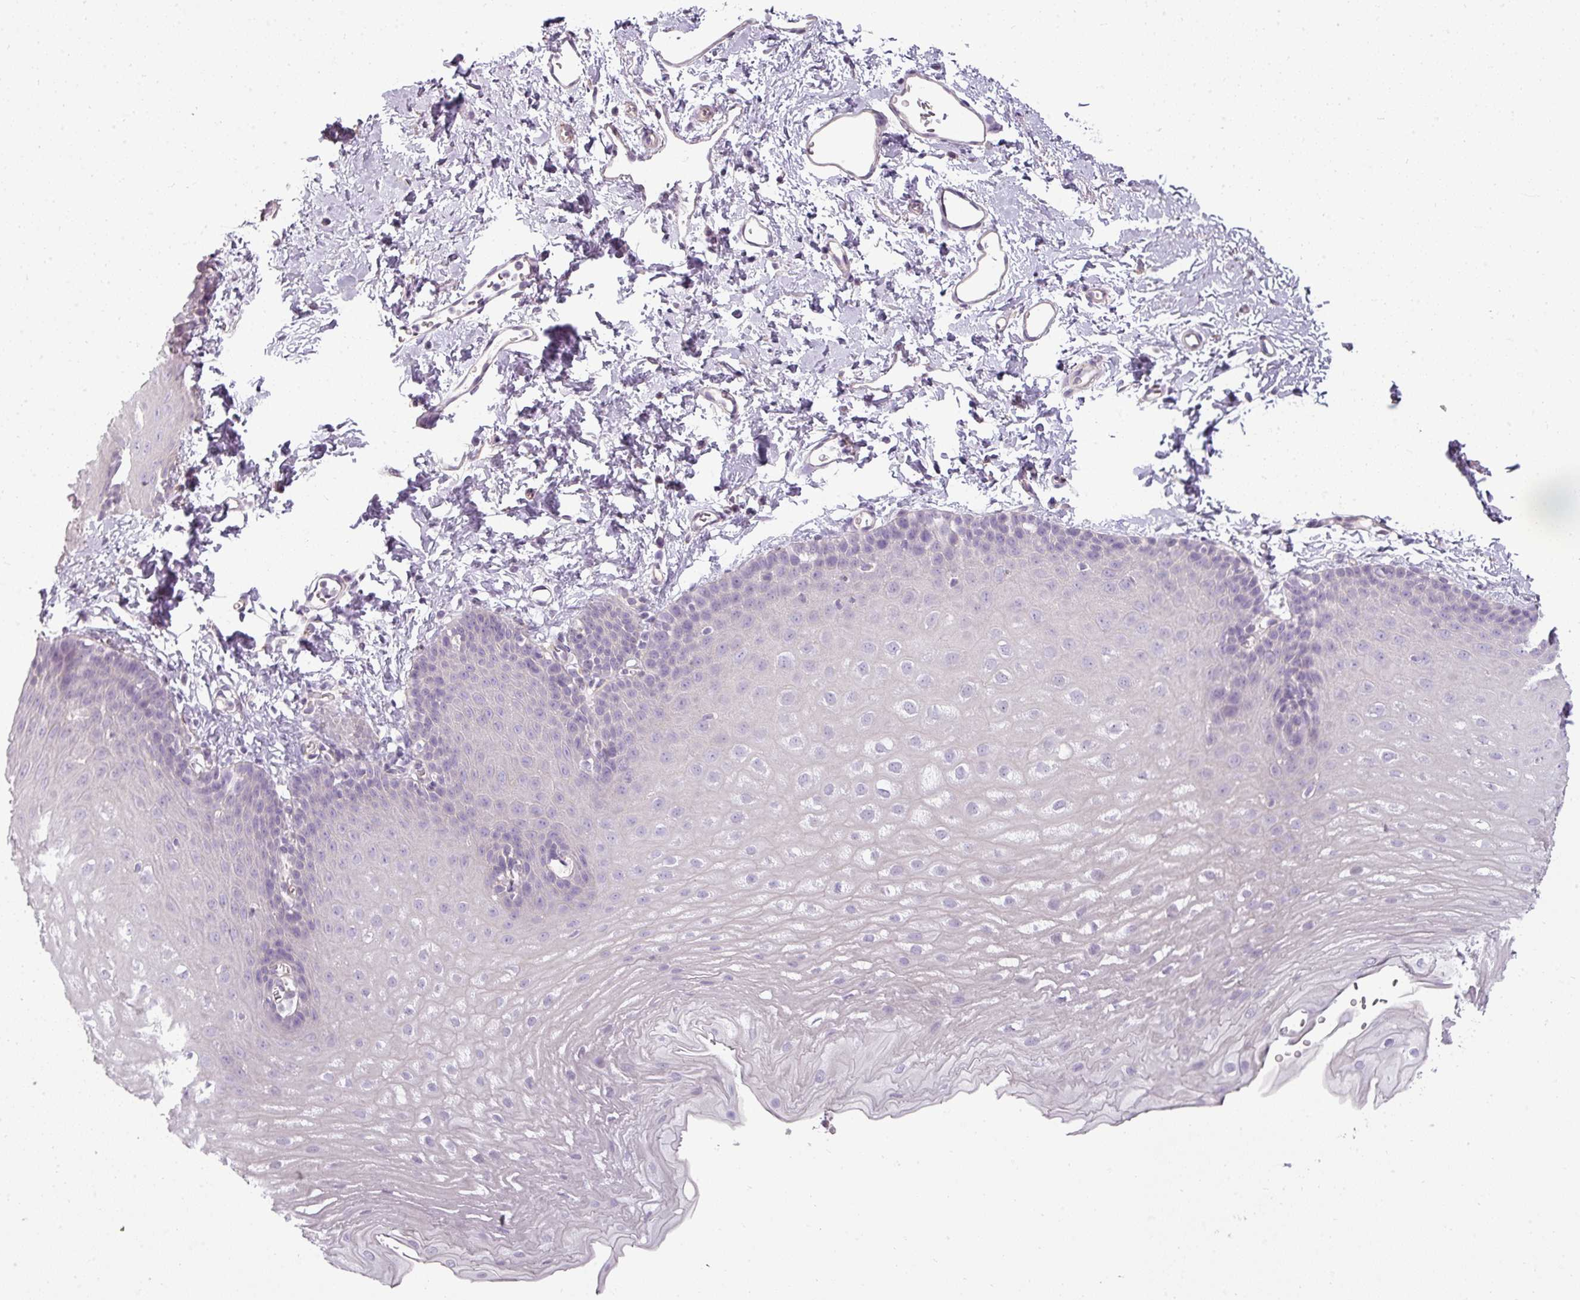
{"staining": {"intensity": "negative", "quantity": "none", "location": "none"}, "tissue": "esophagus", "cell_type": "Squamous epithelial cells", "image_type": "normal", "snomed": [{"axis": "morphology", "description": "Normal tissue, NOS"}, {"axis": "topography", "description": "Esophagus"}], "caption": "Squamous epithelial cells are negative for brown protein staining in unremarkable esophagus. The staining is performed using DAB brown chromogen with nuclei counter-stained in using hematoxylin.", "gene": "ASB1", "patient": {"sex": "male", "age": 70}}